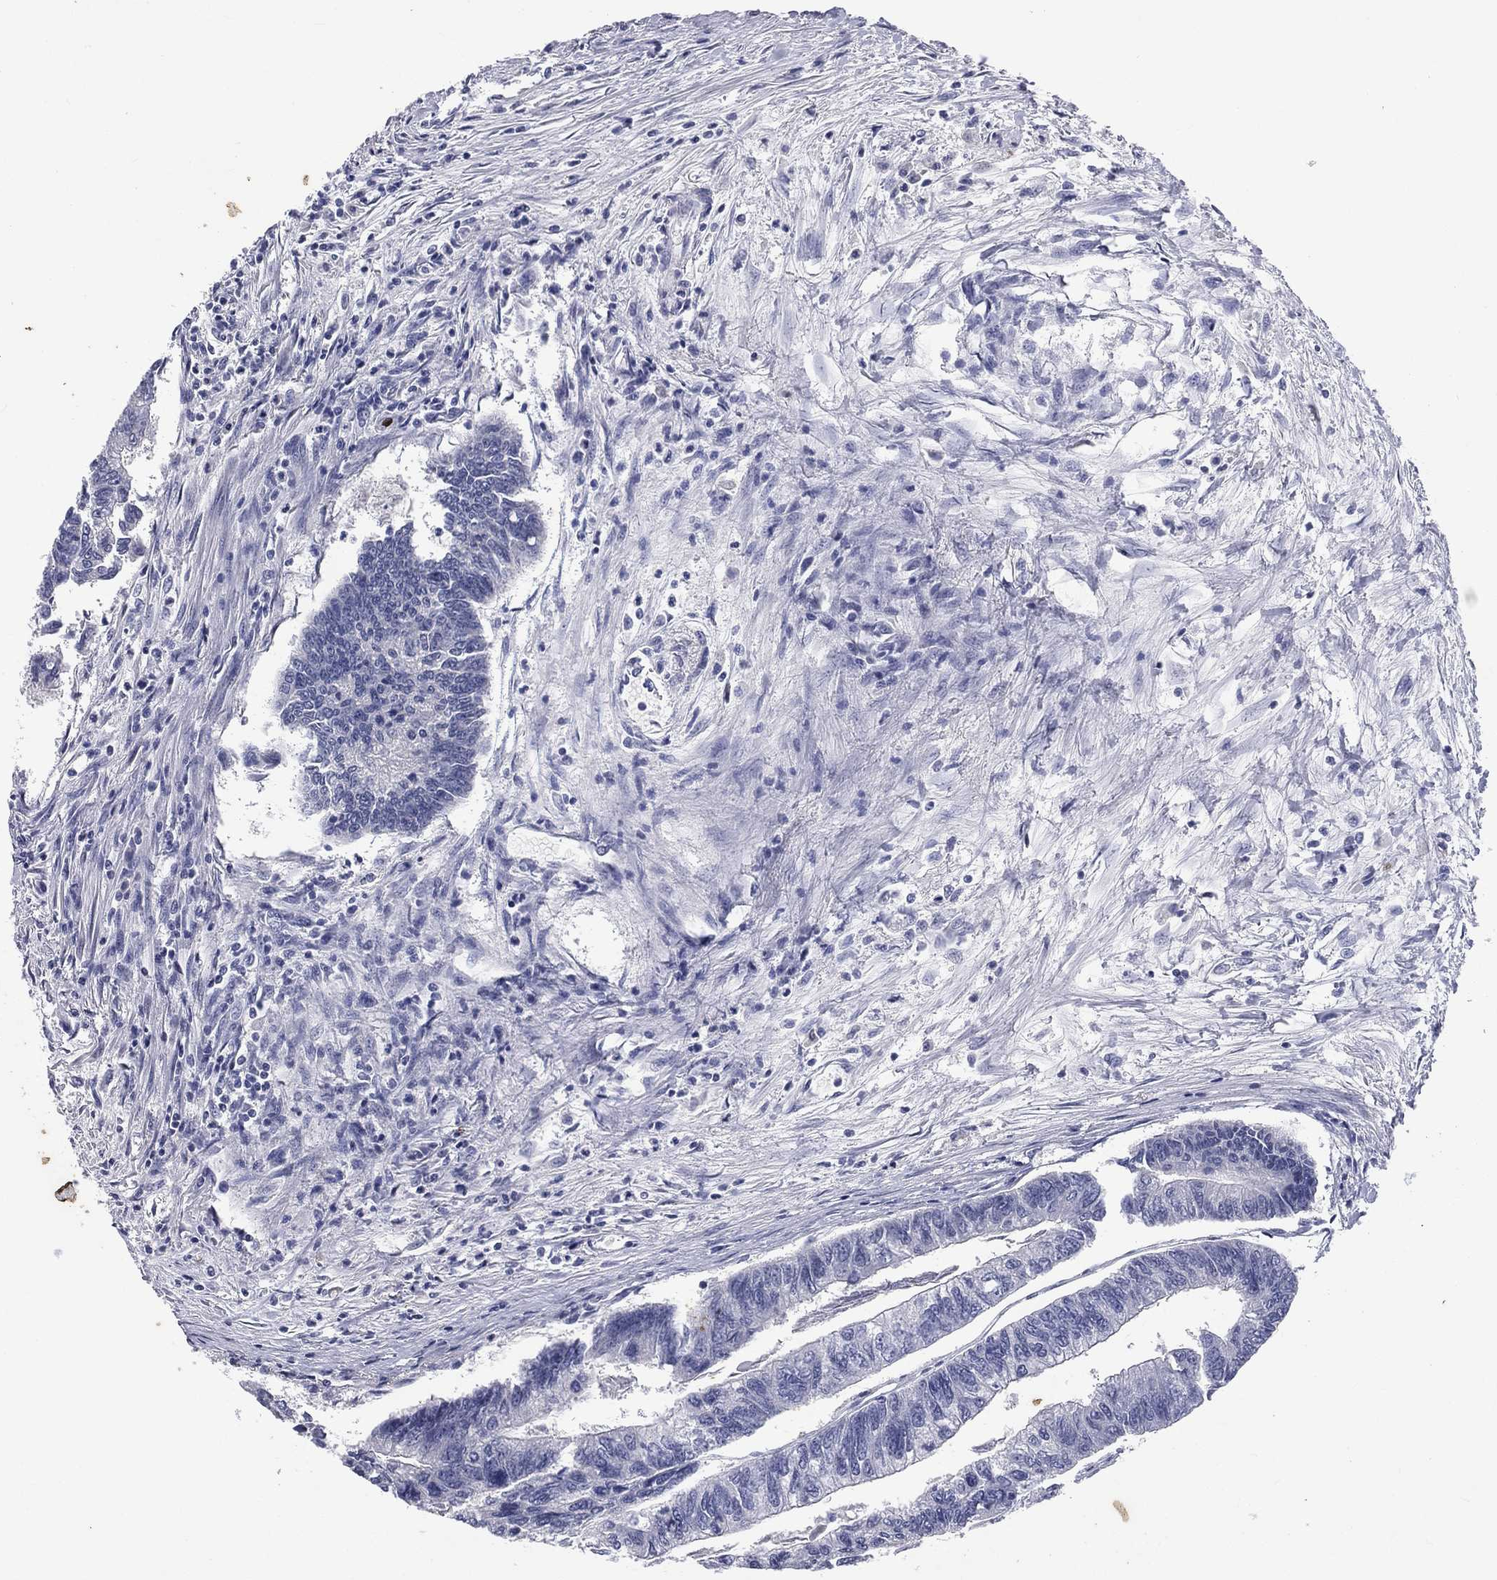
{"staining": {"intensity": "negative", "quantity": "none", "location": "none"}, "tissue": "colorectal cancer", "cell_type": "Tumor cells", "image_type": "cancer", "snomed": [{"axis": "morphology", "description": "Adenocarcinoma, NOS"}, {"axis": "topography", "description": "Colon"}], "caption": "A photomicrograph of colorectal cancer stained for a protein exhibits no brown staining in tumor cells.", "gene": "IFT27", "patient": {"sex": "female", "age": 65}}